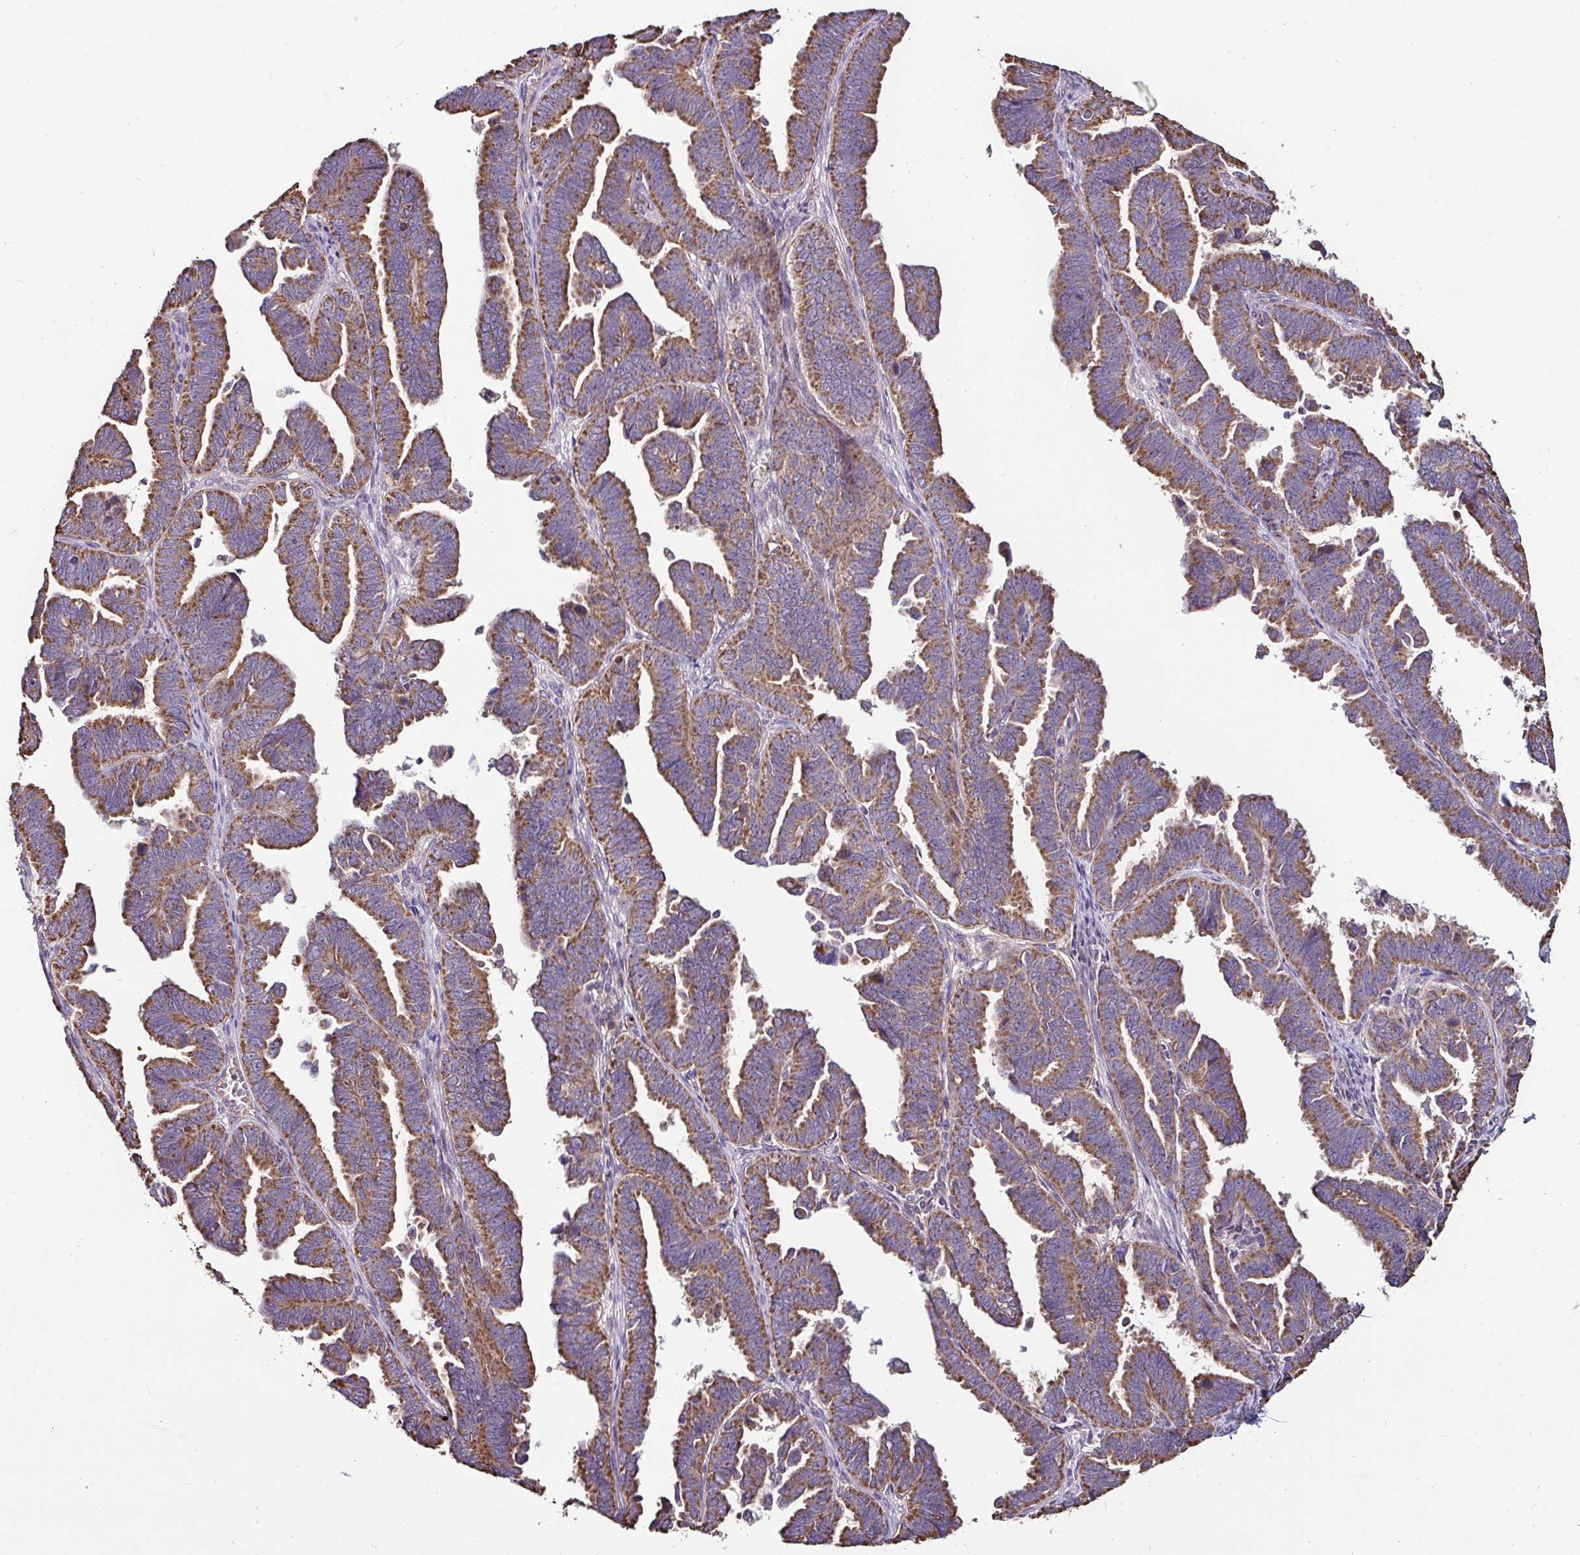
{"staining": {"intensity": "moderate", "quantity": ">75%", "location": "cytoplasmic/membranous"}, "tissue": "endometrial cancer", "cell_type": "Tumor cells", "image_type": "cancer", "snomed": [{"axis": "morphology", "description": "Adenocarcinoma, NOS"}, {"axis": "topography", "description": "Endometrium"}], "caption": "Endometrial cancer (adenocarcinoma) tissue displays moderate cytoplasmic/membranous staining in about >75% of tumor cells The staining is performed using DAB brown chromogen to label protein expression. The nuclei are counter-stained blue using hematoxylin.", "gene": "CPD", "patient": {"sex": "female", "age": 75}}